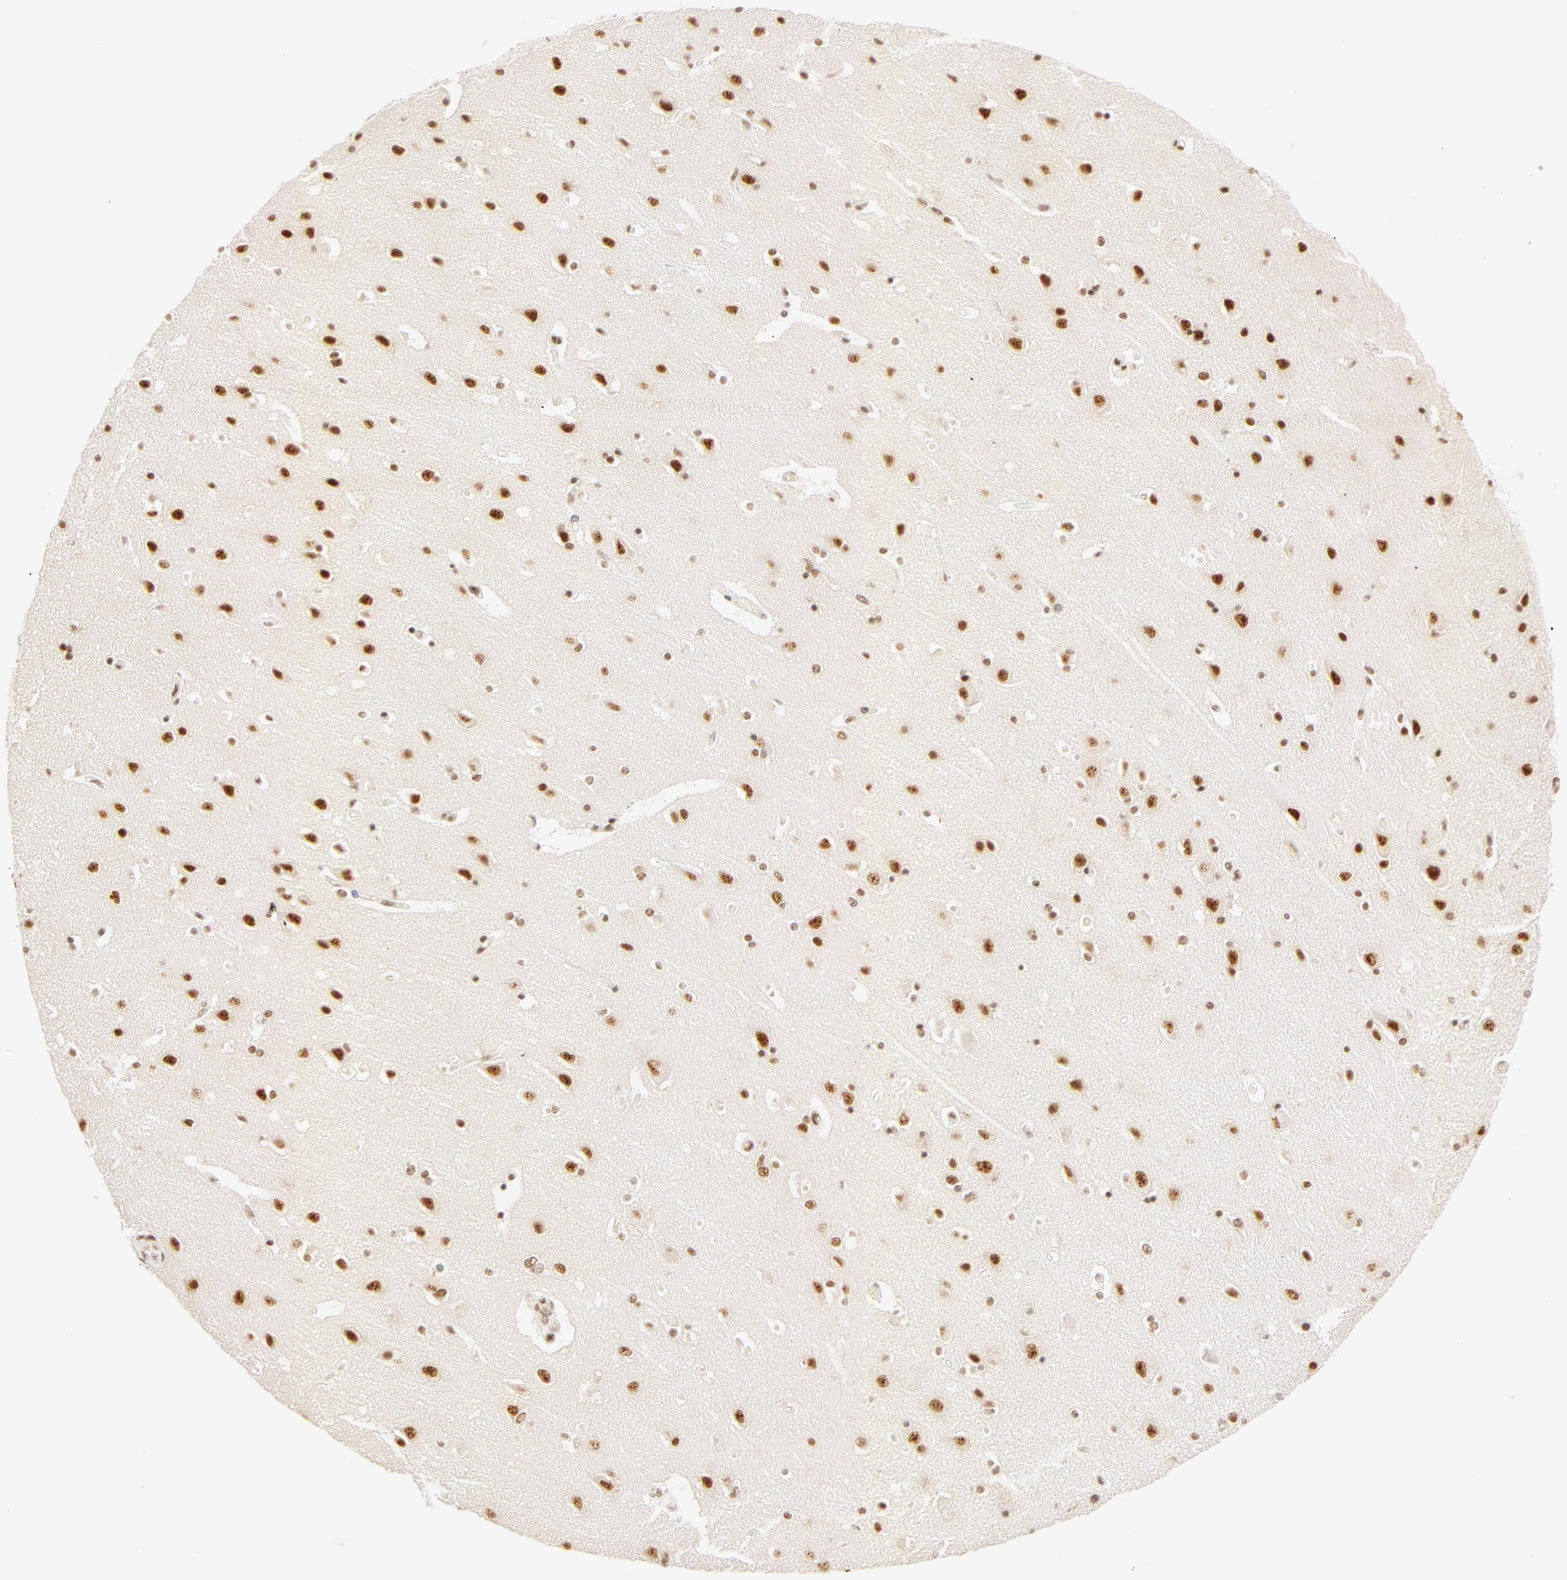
{"staining": {"intensity": "moderate", "quantity": ">75%", "location": "nuclear"}, "tissue": "caudate", "cell_type": "Glial cells", "image_type": "normal", "snomed": [{"axis": "morphology", "description": "Normal tissue, NOS"}, {"axis": "topography", "description": "Lateral ventricle wall"}], "caption": "An immunohistochemistry histopathology image of unremarkable tissue is shown. Protein staining in brown highlights moderate nuclear positivity in caudate within glial cells.", "gene": "RBM39", "patient": {"sex": "female", "age": 54}}